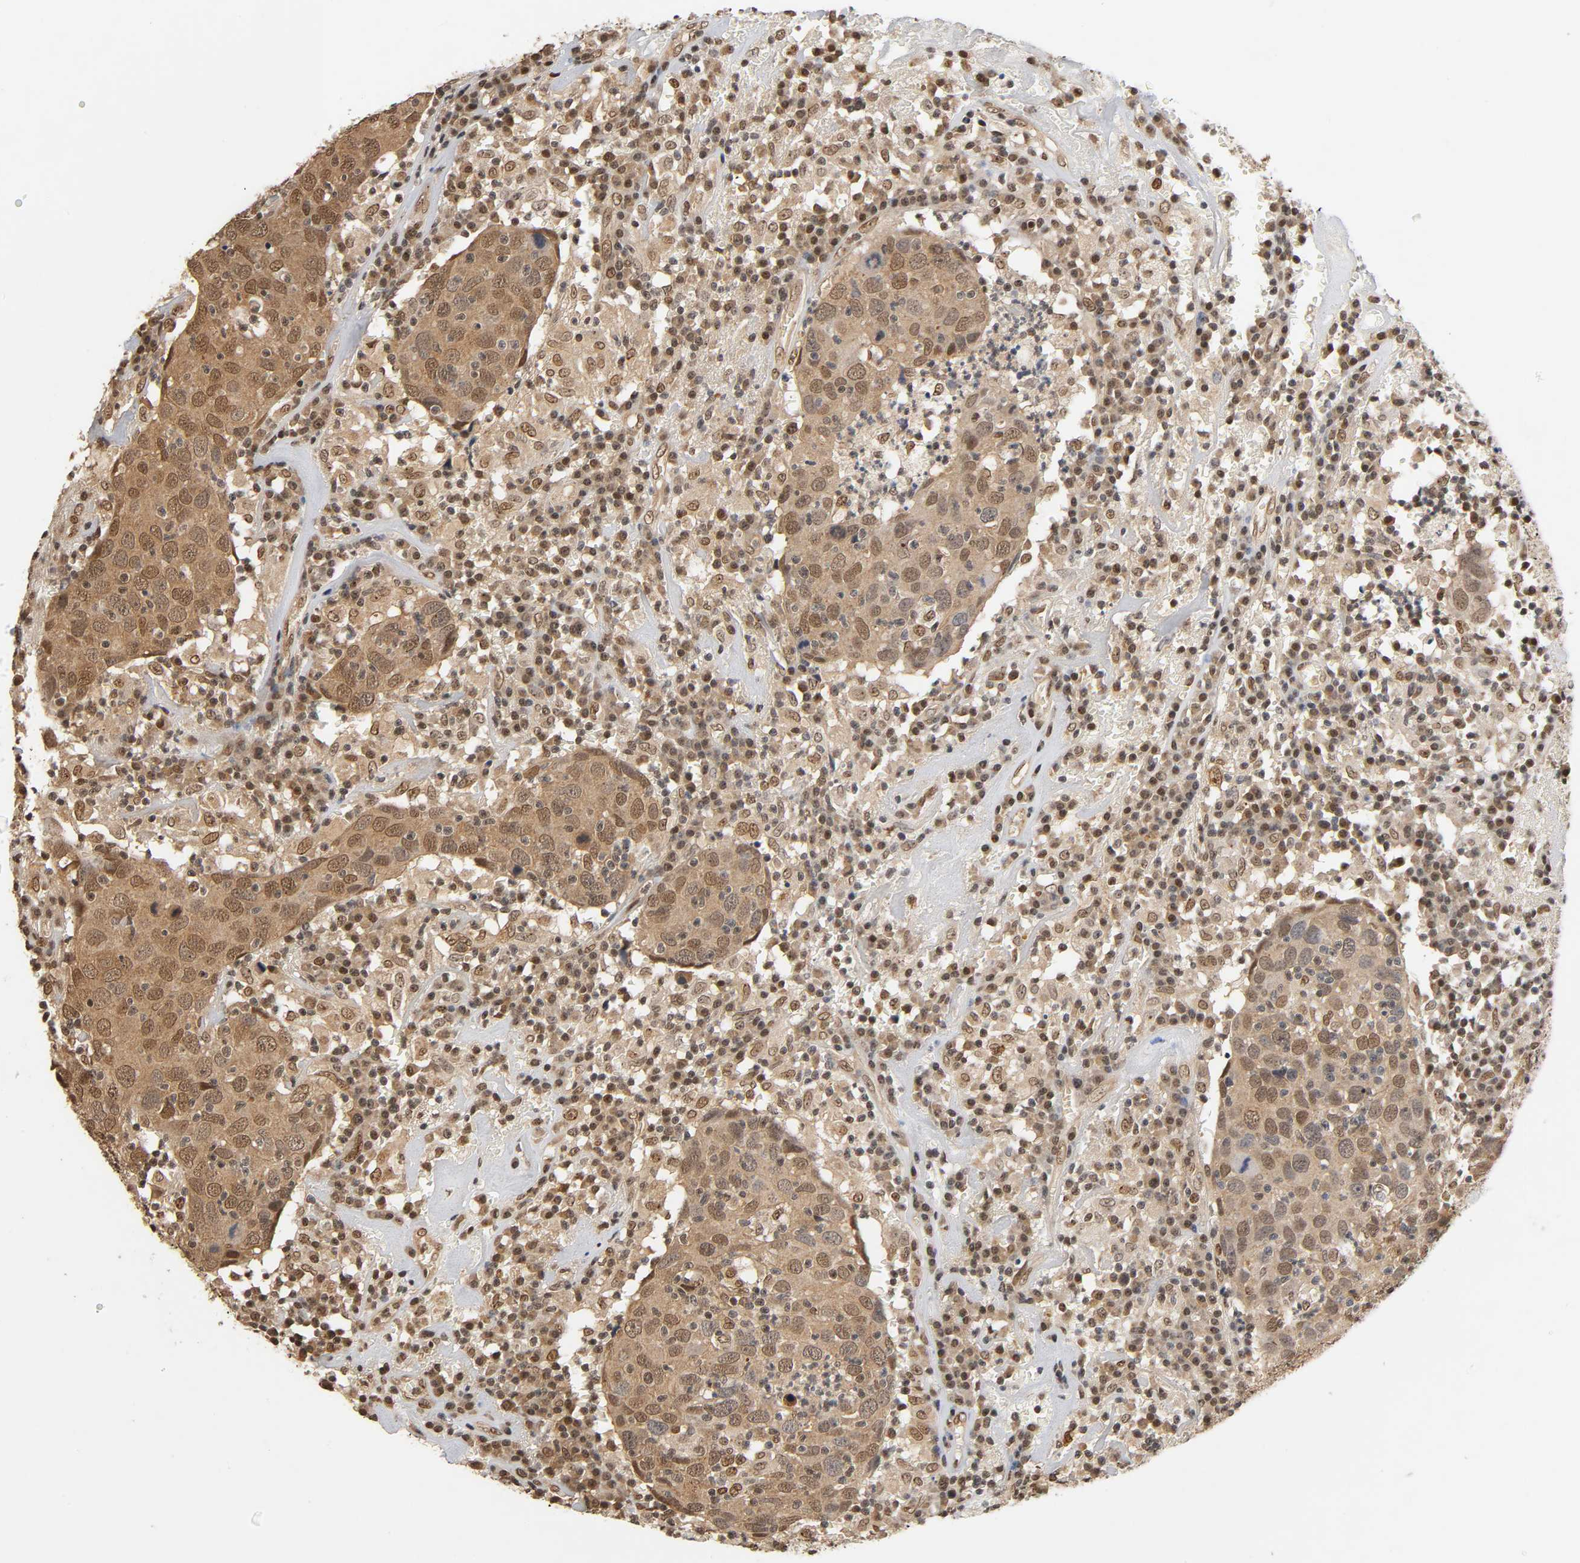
{"staining": {"intensity": "strong", "quantity": ">75%", "location": "cytoplasmic/membranous,nuclear"}, "tissue": "head and neck cancer", "cell_type": "Tumor cells", "image_type": "cancer", "snomed": [{"axis": "morphology", "description": "Adenocarcinoma, NOS"}, {"axis": "topography", "description": "Salivary gland"}, {"axis": "topography", "description": "Head-Neck"}], "caption": "The immunohistochemical stain labels strong cytoplasmic/membranous and nuclear expression in tumor cells of adenocarcinoma (head and neck) tissue. (Brightfield microscopy of DAB IHC at high magnification).", "gene": "UBC", "patient": {"sex": "female", "age": 65}}